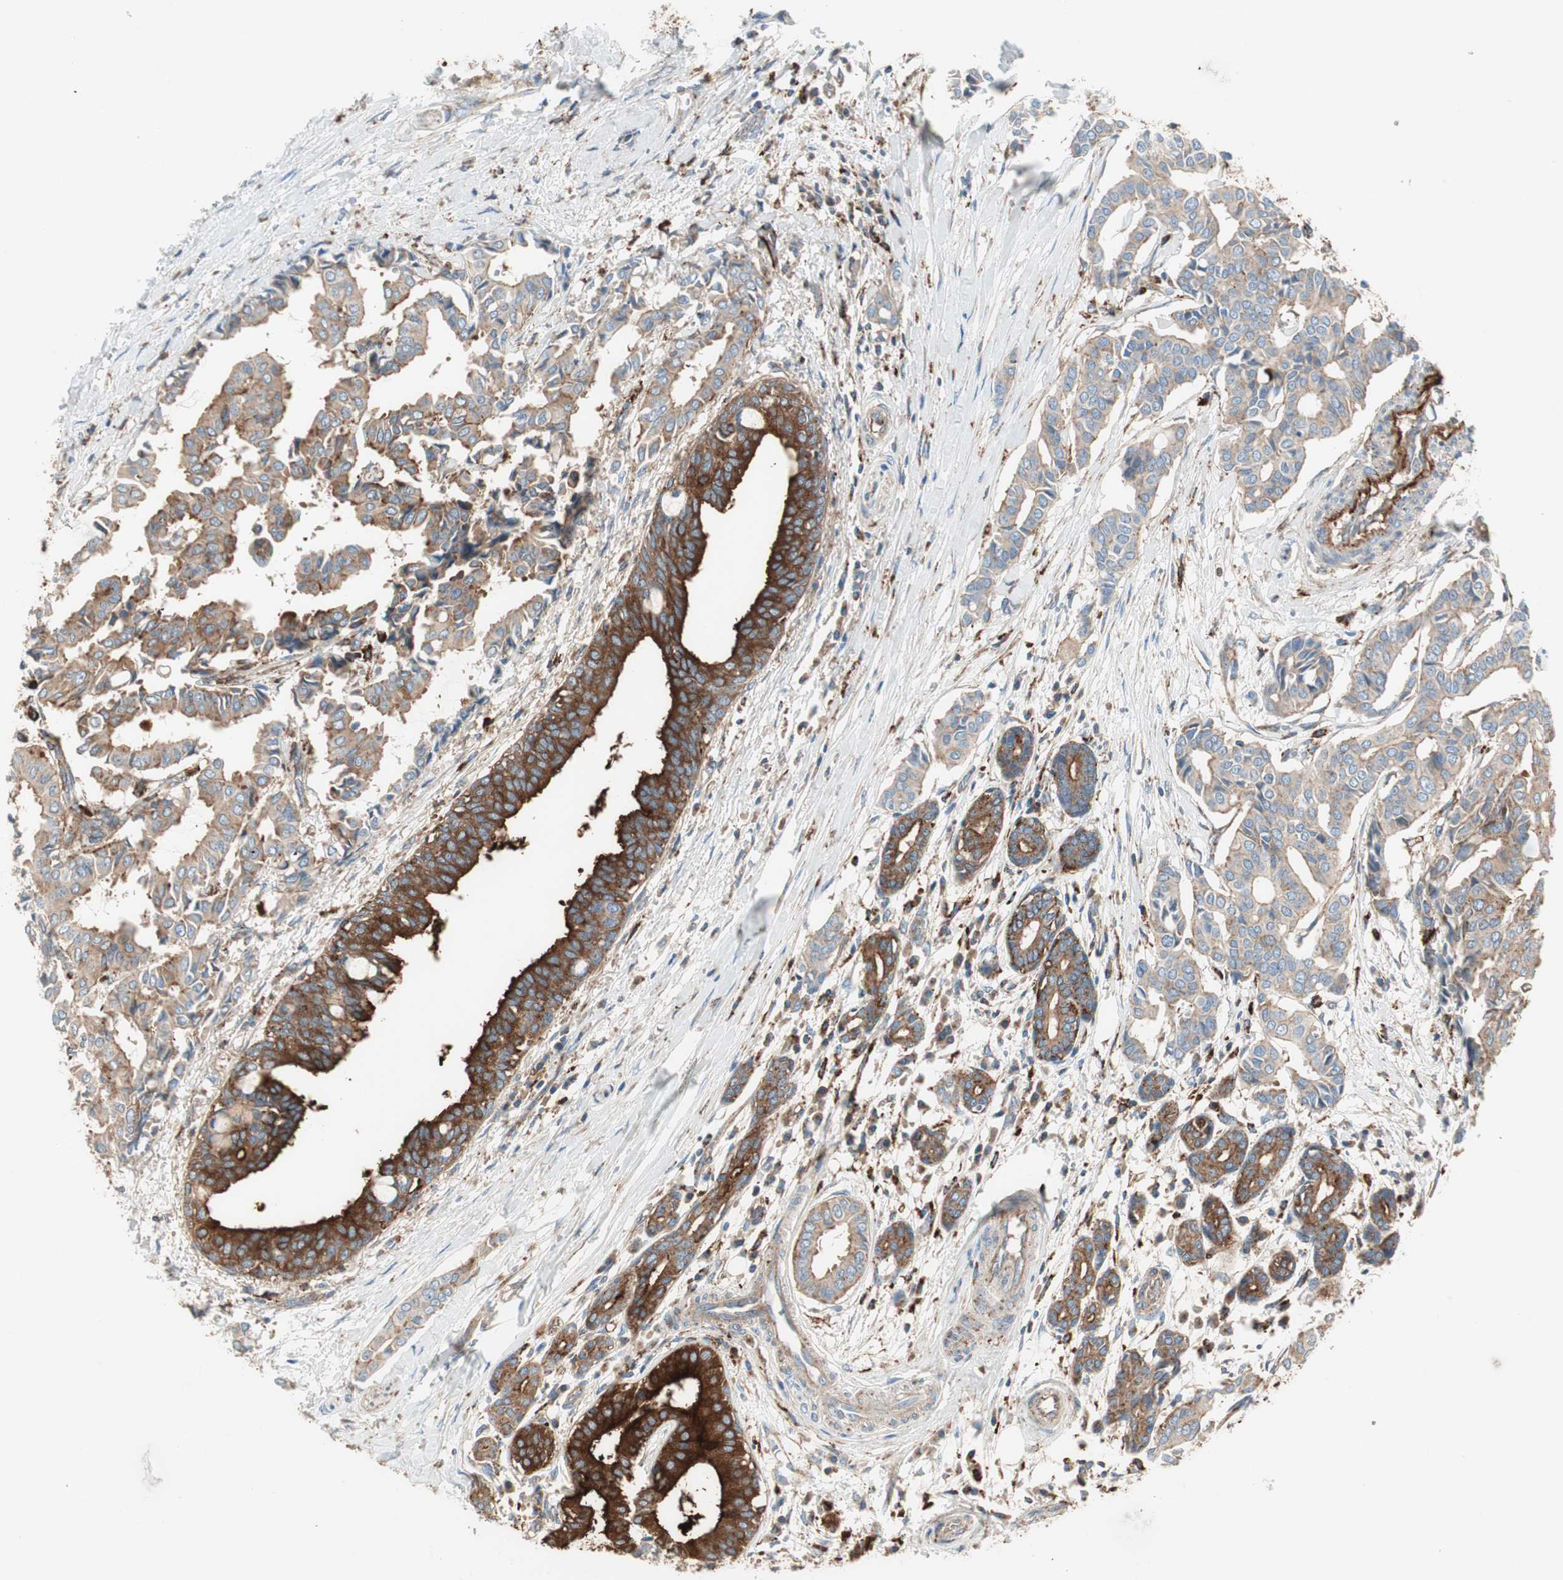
{"staining": {"intensity": "weak", "quantity": ">75%", "location": "cytoplasmic/membranous"}, "tissue": "head and neck cancer", "cell_type": "Tumor cells", "image_type": "cancer", "snomed": [{"axis": "morphology", "description": "Adenocarcinoma, NOS"}, {"axis": "topography", "description": "Salivary gland"}, {"axis": "topography", "description": "Head-Neck"}], "caption": "Head and neck adenocarcinoma stained with immunohistochemistry (IHC) reveals weak cytoplasmic/membranous staining in approximately >75% of tumor cells. (DAB IHC, brown staining for protein, blue staining for nuclei).", "gene": "ATP6V1G1", "patient": {"sex": "female", "age": 59}}